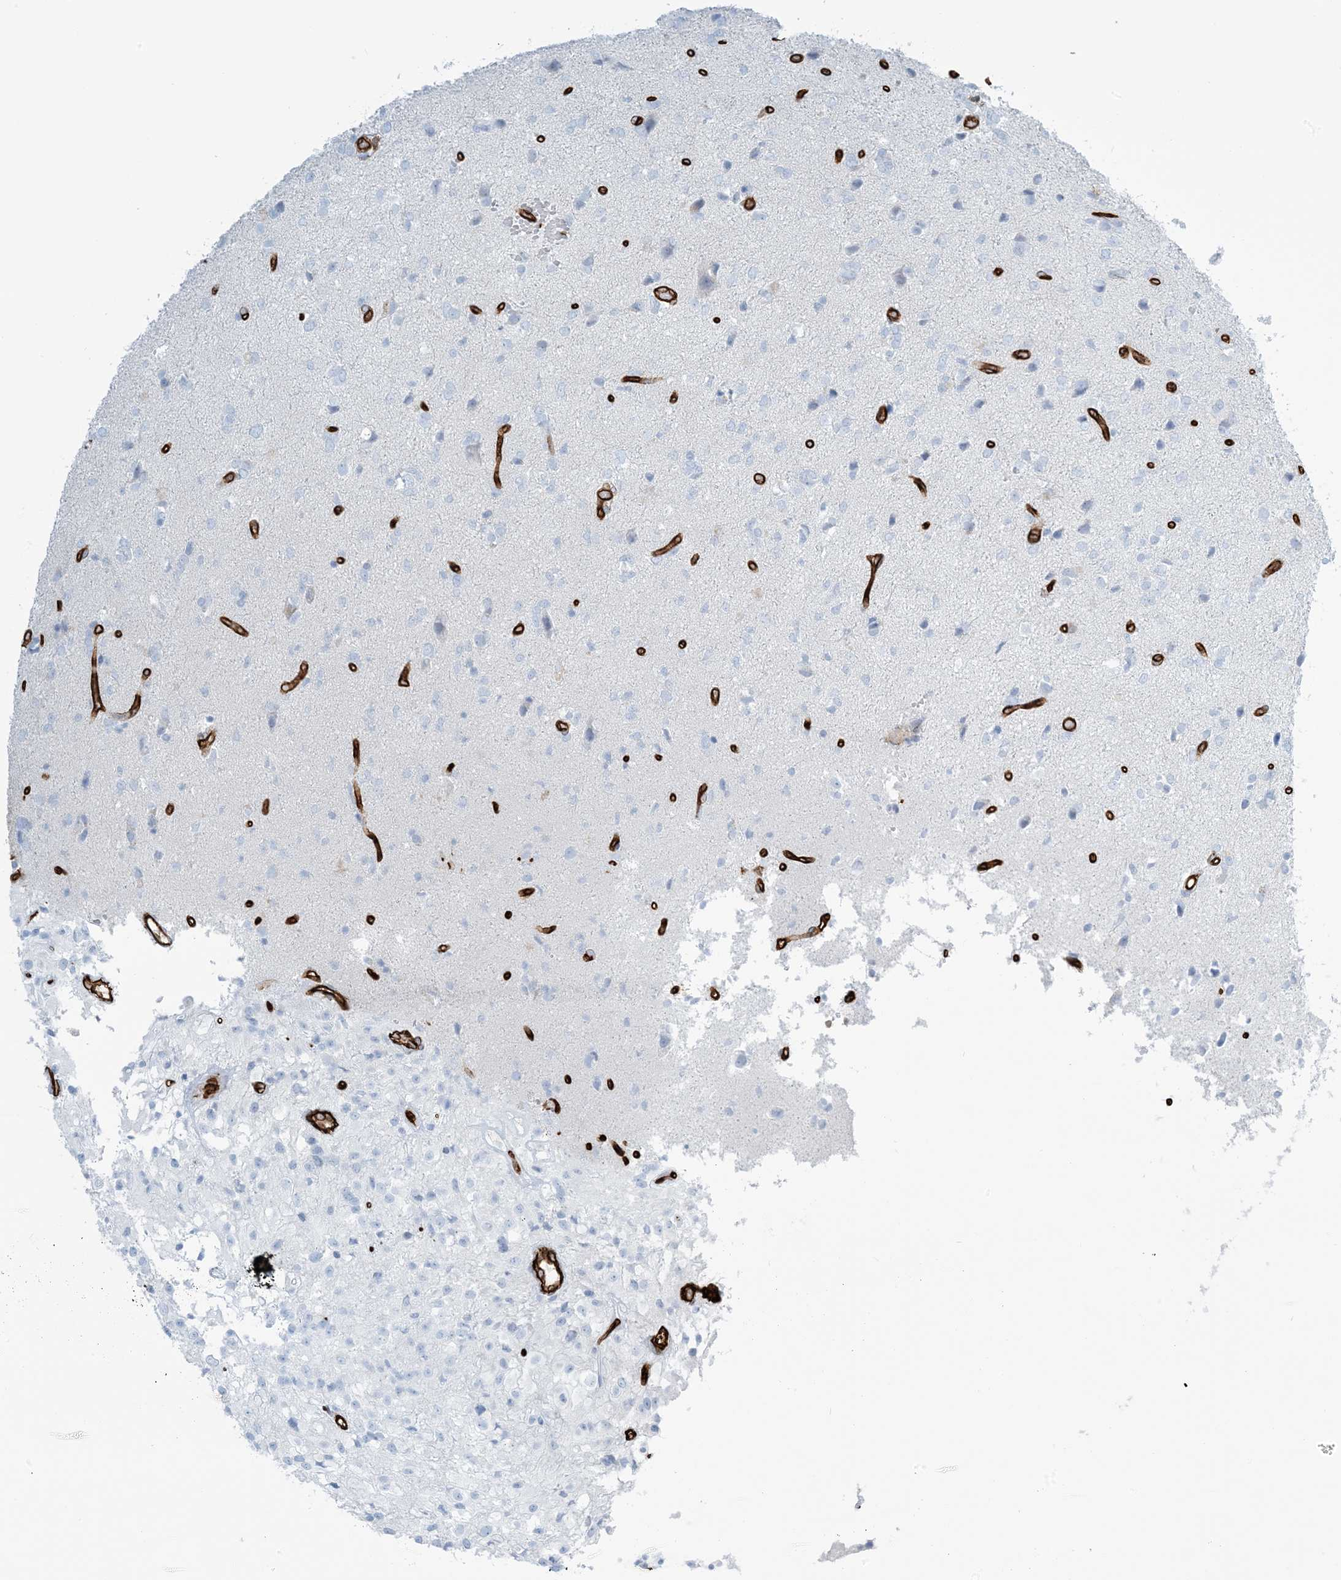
{"staining": {"intensity": "negative", "quantity": "none", "location": "none"}, "tissue": "glioma", "cell_type": "Tumor cells", "image_type": "cancer", "snomed": [{"axis": "morphology", "description": "Glioma, malignant, High grade"}, {"axis": "topography", "description": "Brain"}], "caption": "IHC of human glioma exhibits no staining in tumor cells.", "gene": "EPS8L3", "patient": {"sex": "female", "age": 59}}